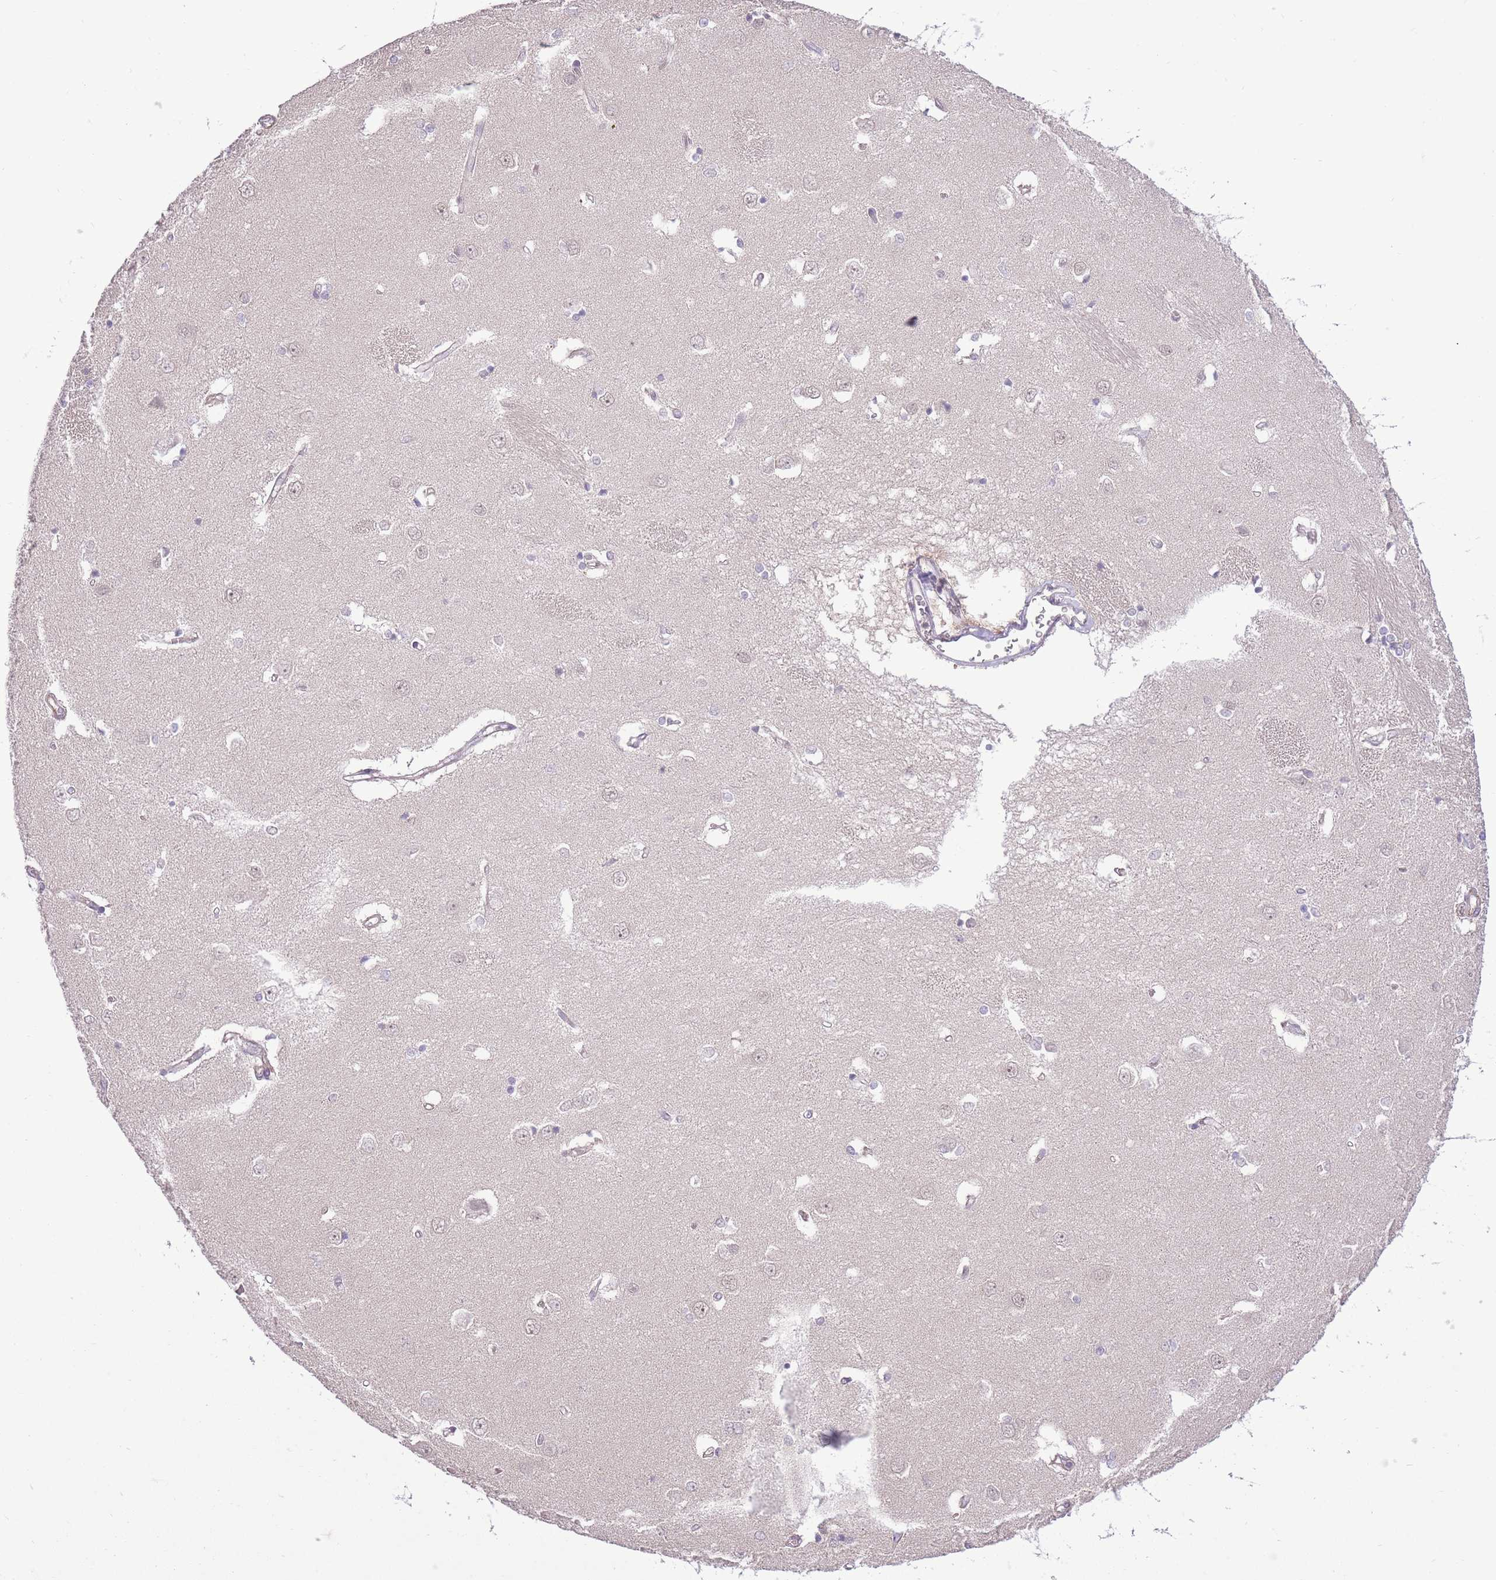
{"staining": {"intensity": "negative", "quantity": "none", "location": "none"}, "tissue": "caudate", "cell_type": "Glial cells", "image_type": "normal", "snomed": [{"axis": "morphology", "description": "Normal tissue, NOS"}, {"axis": "topography", "description": "Lateral ventricle wall"}], "caption": "Immunohistochemistry (IHC) image of normal caudate: caudate stained with DAB shows no significant protein staining in glial cells.", "gene": "ELL", "patient": {"sex": "male", "age": 37}}